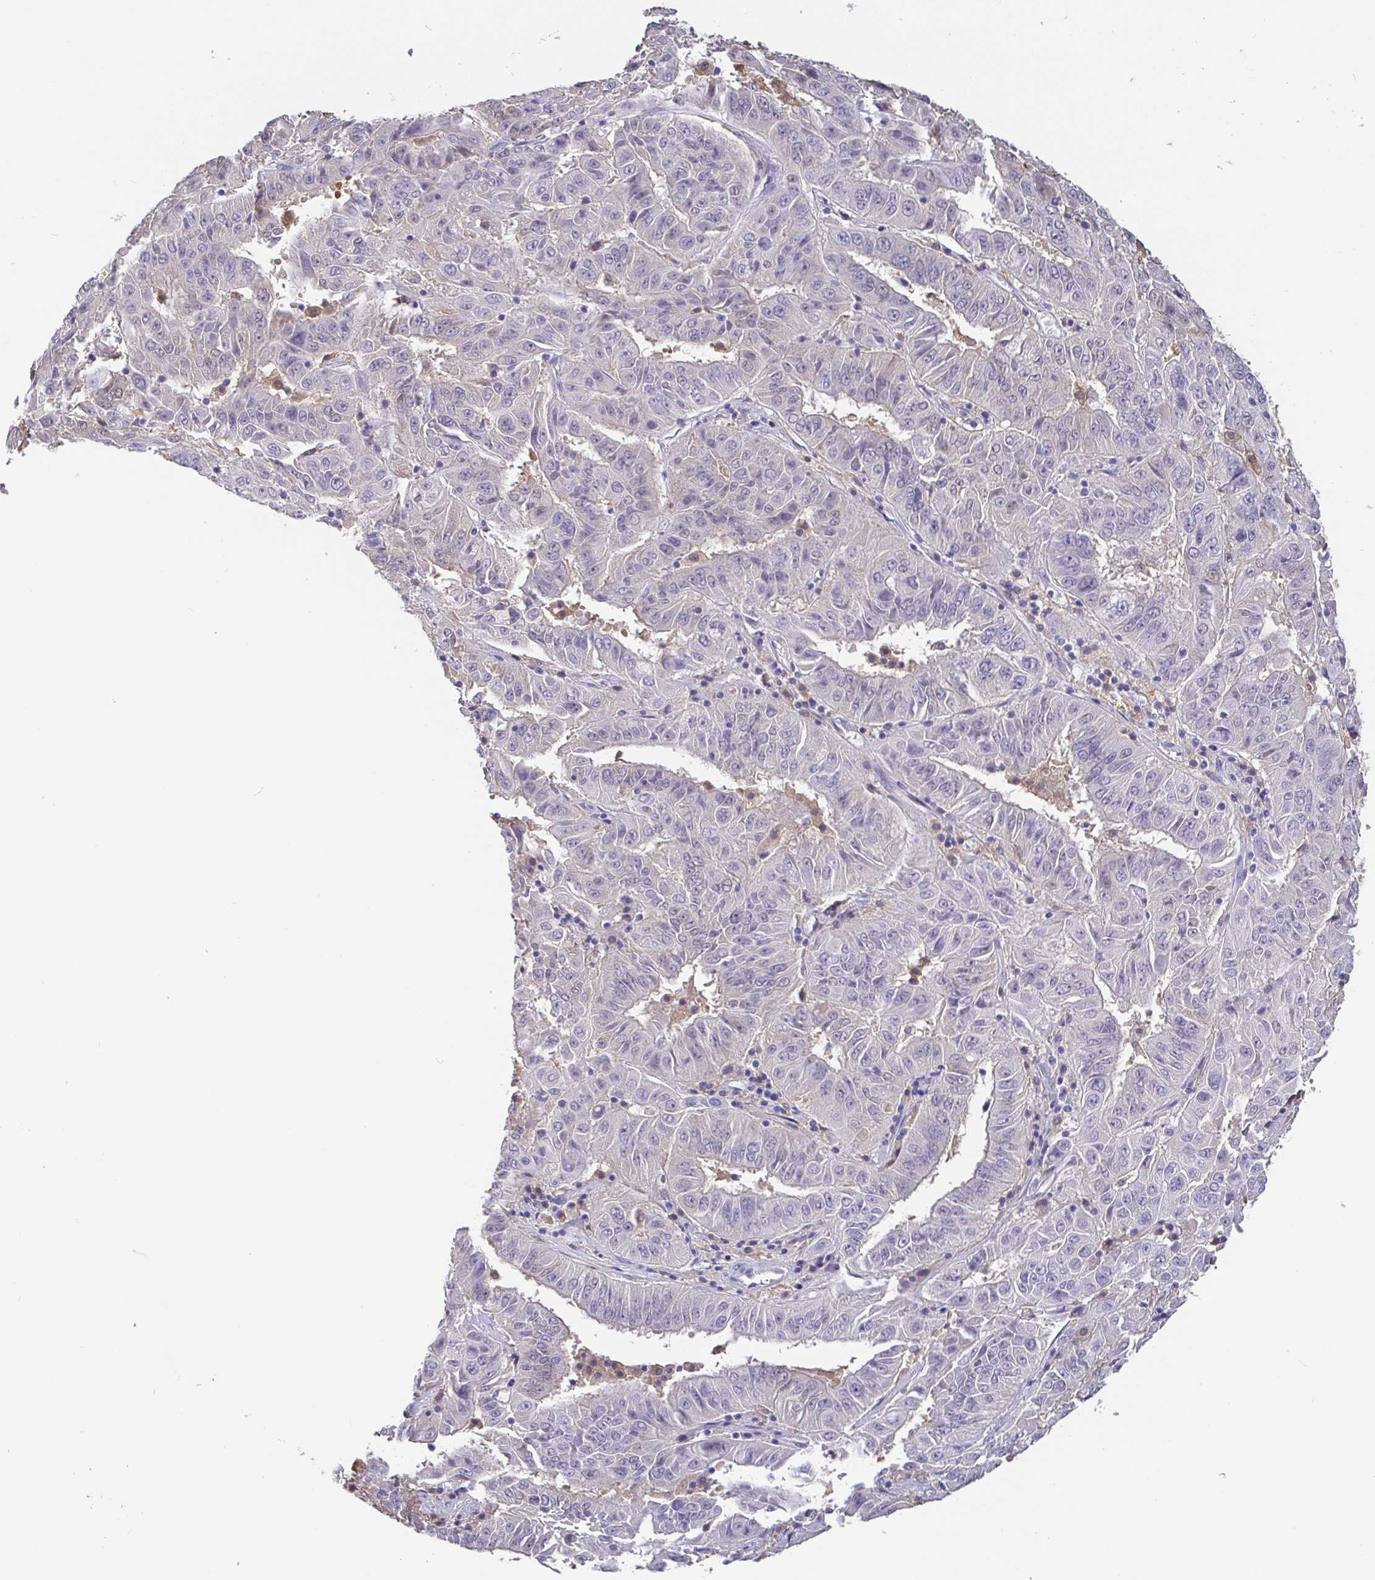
{"staining": {"intensity": "negative", "quantity": "none", "location": "none"}, "tissue": "pancreatic cancer", "cell_type": "Tumor cells", "image_type": "cancer", "snomed": [{"axis": "morphology", "description": "Adenocarcinoma, NOS"}, {"axis": "topography", "description": "Pancreas"}], "caption": "High power microscopy histopathology image of an immunohistochemistry (IHC) image of pancreatic cancer (adenocarcinoma), revealing no significant staining in tumor cells.", "gene": "IDH1", "patient": {"sex": "male", "age": 63}}